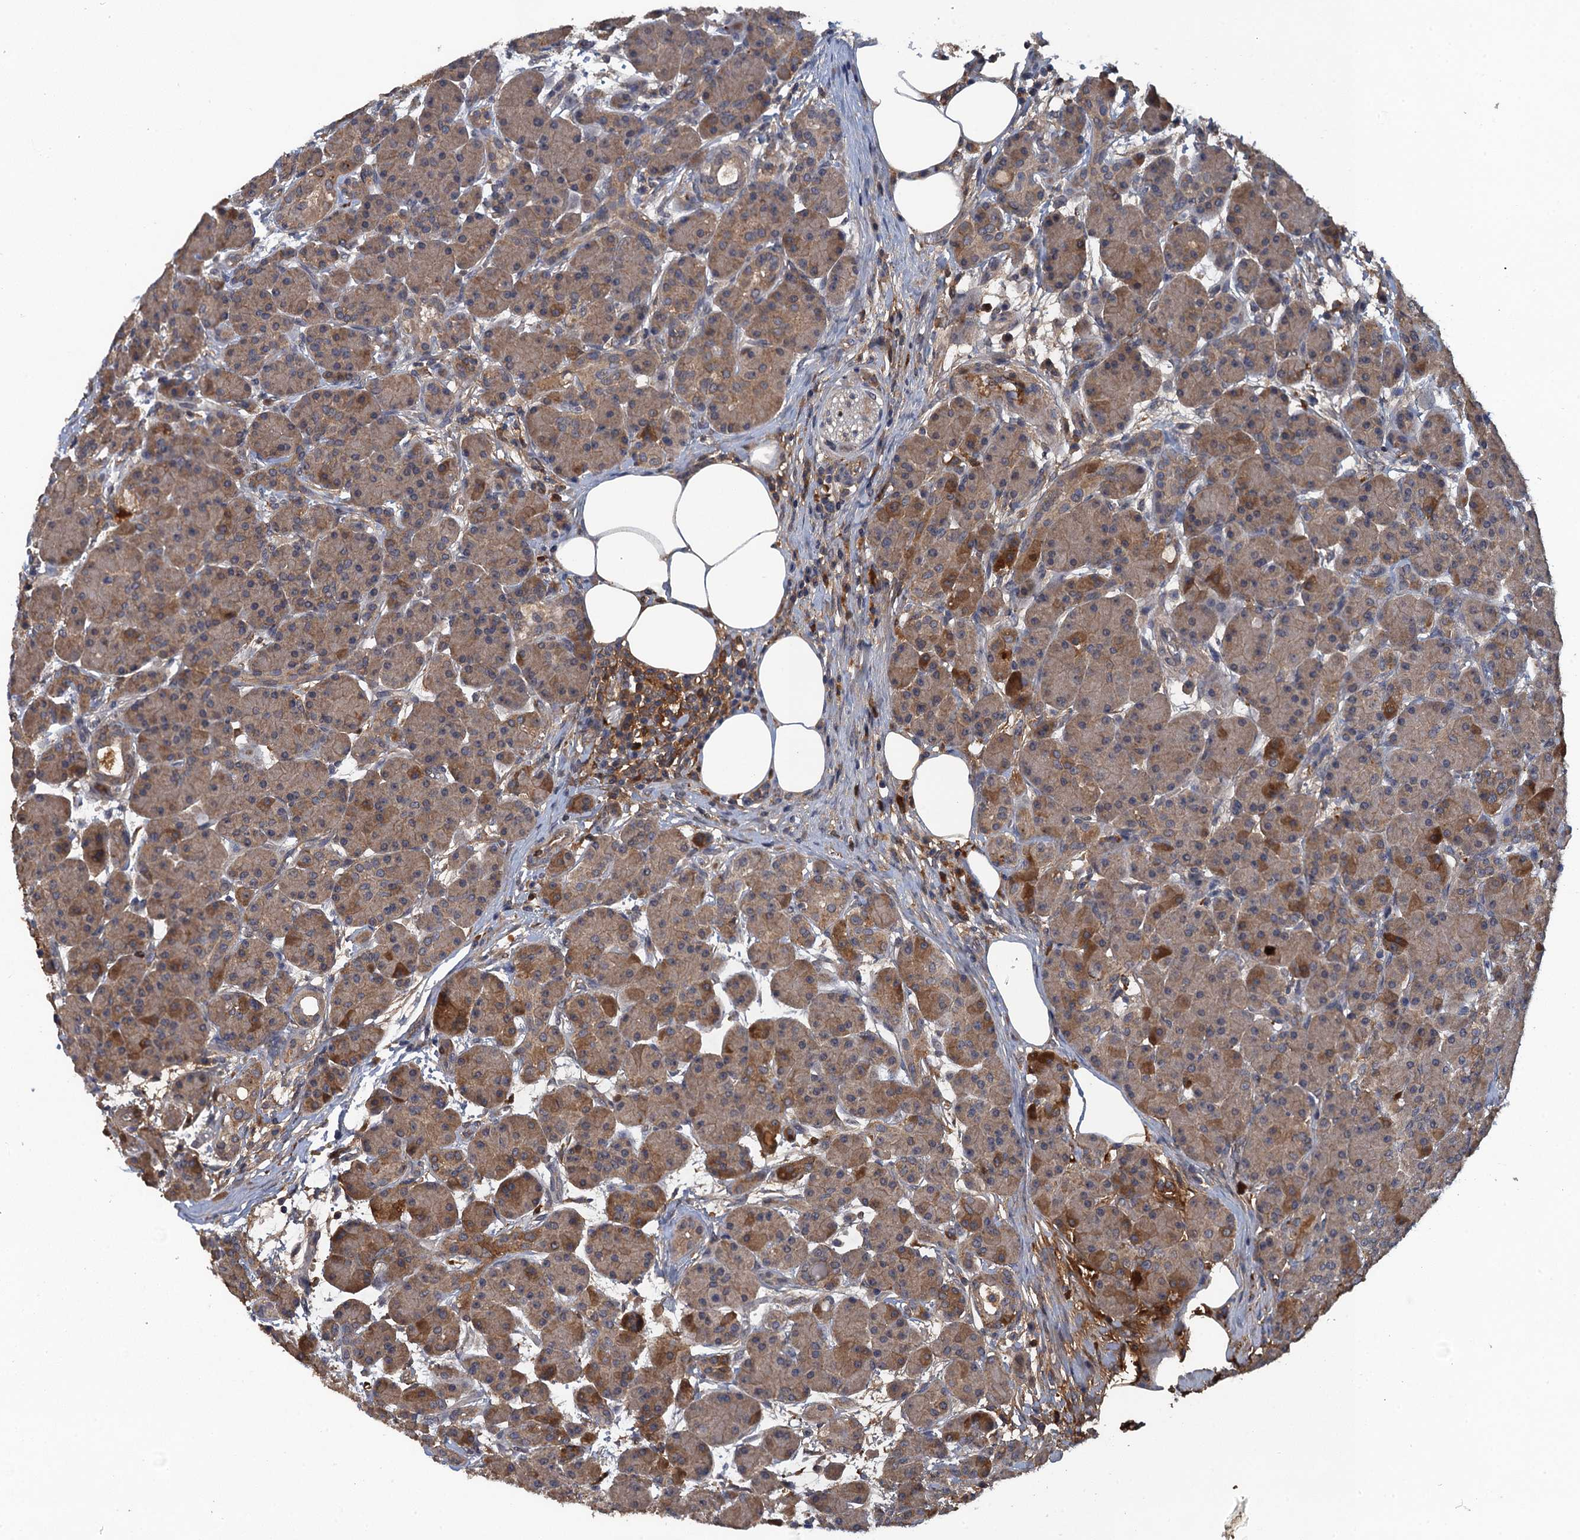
{"staining": {"intensity": "moderate", "quantity": ">75%", "location": "cytoplasmic/membranous"}, "tissue": "pancreas", "cell_type": "Exocrine glandular cells", "image_type": "normal", "snomed": [{"axis": "morphology", "description": "Normal tissue, NOS"}, {"axis": "topography", "description": "Pancreas"}], "caption": "The image exhibits staining of benign pancreas, revealing moderate cytoplasmic/membranous protein expression (brown color) within exocrine glandular cells.", "gene": "HAPLN3", "patient": {"sex": "male", "age": 63}}